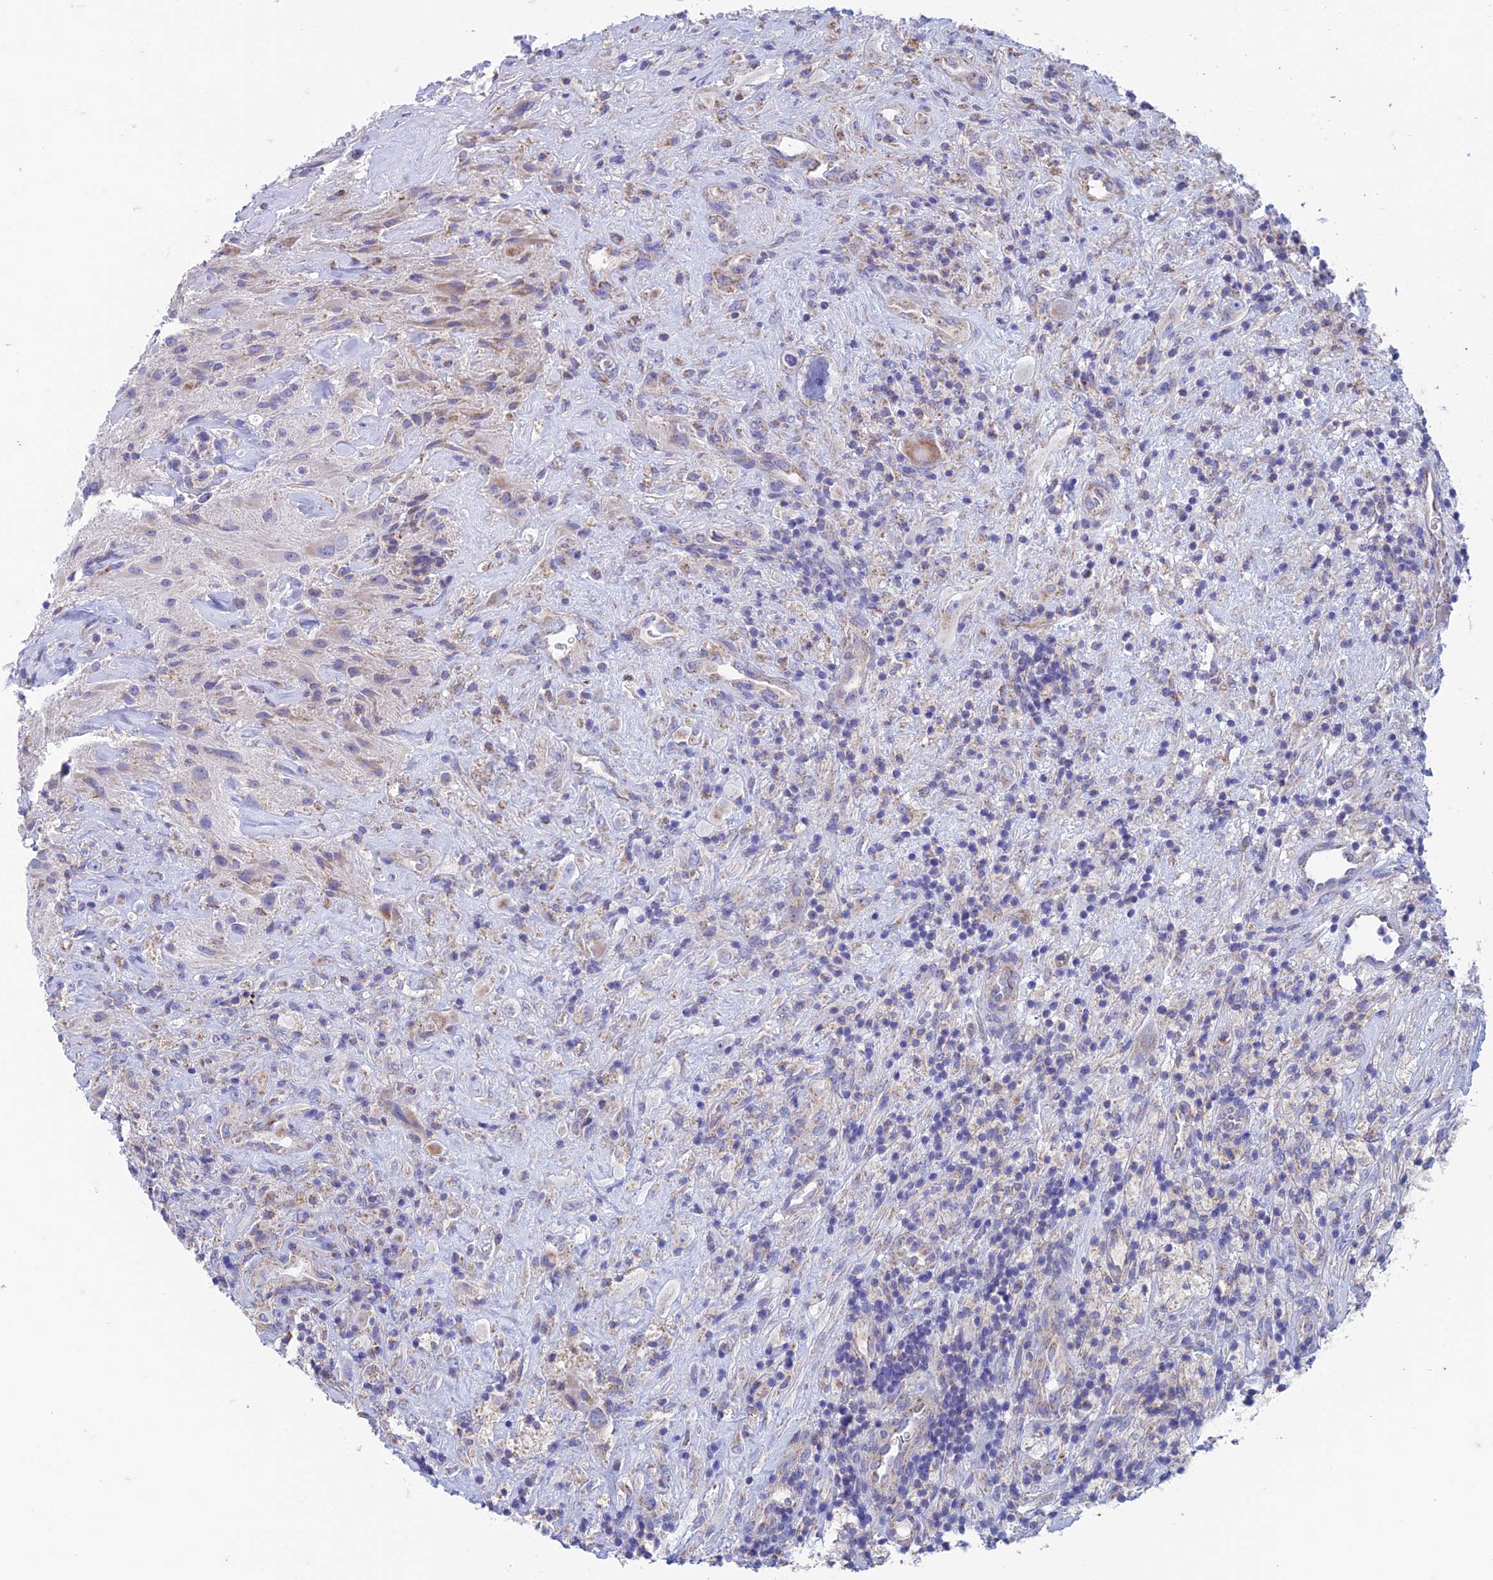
{"staining": {"intensity": "weak", "quantity": "<25%", "location": "cytoplasmic/membranous"}, "tissue": "glioma", "cell_type": "Tumor cells", "image_type": "cancer", "snomed": [{"axis": "morphology", "description": "Glioma, malignant, High grade"}, {"axis": "topography", "description": "Brain"}], "caption": "Immunohistochemistry of human glioma shows no positivity in tumor cells.", "gene": "ZNF181", "patient": {"sex": "male", "age": 69}}